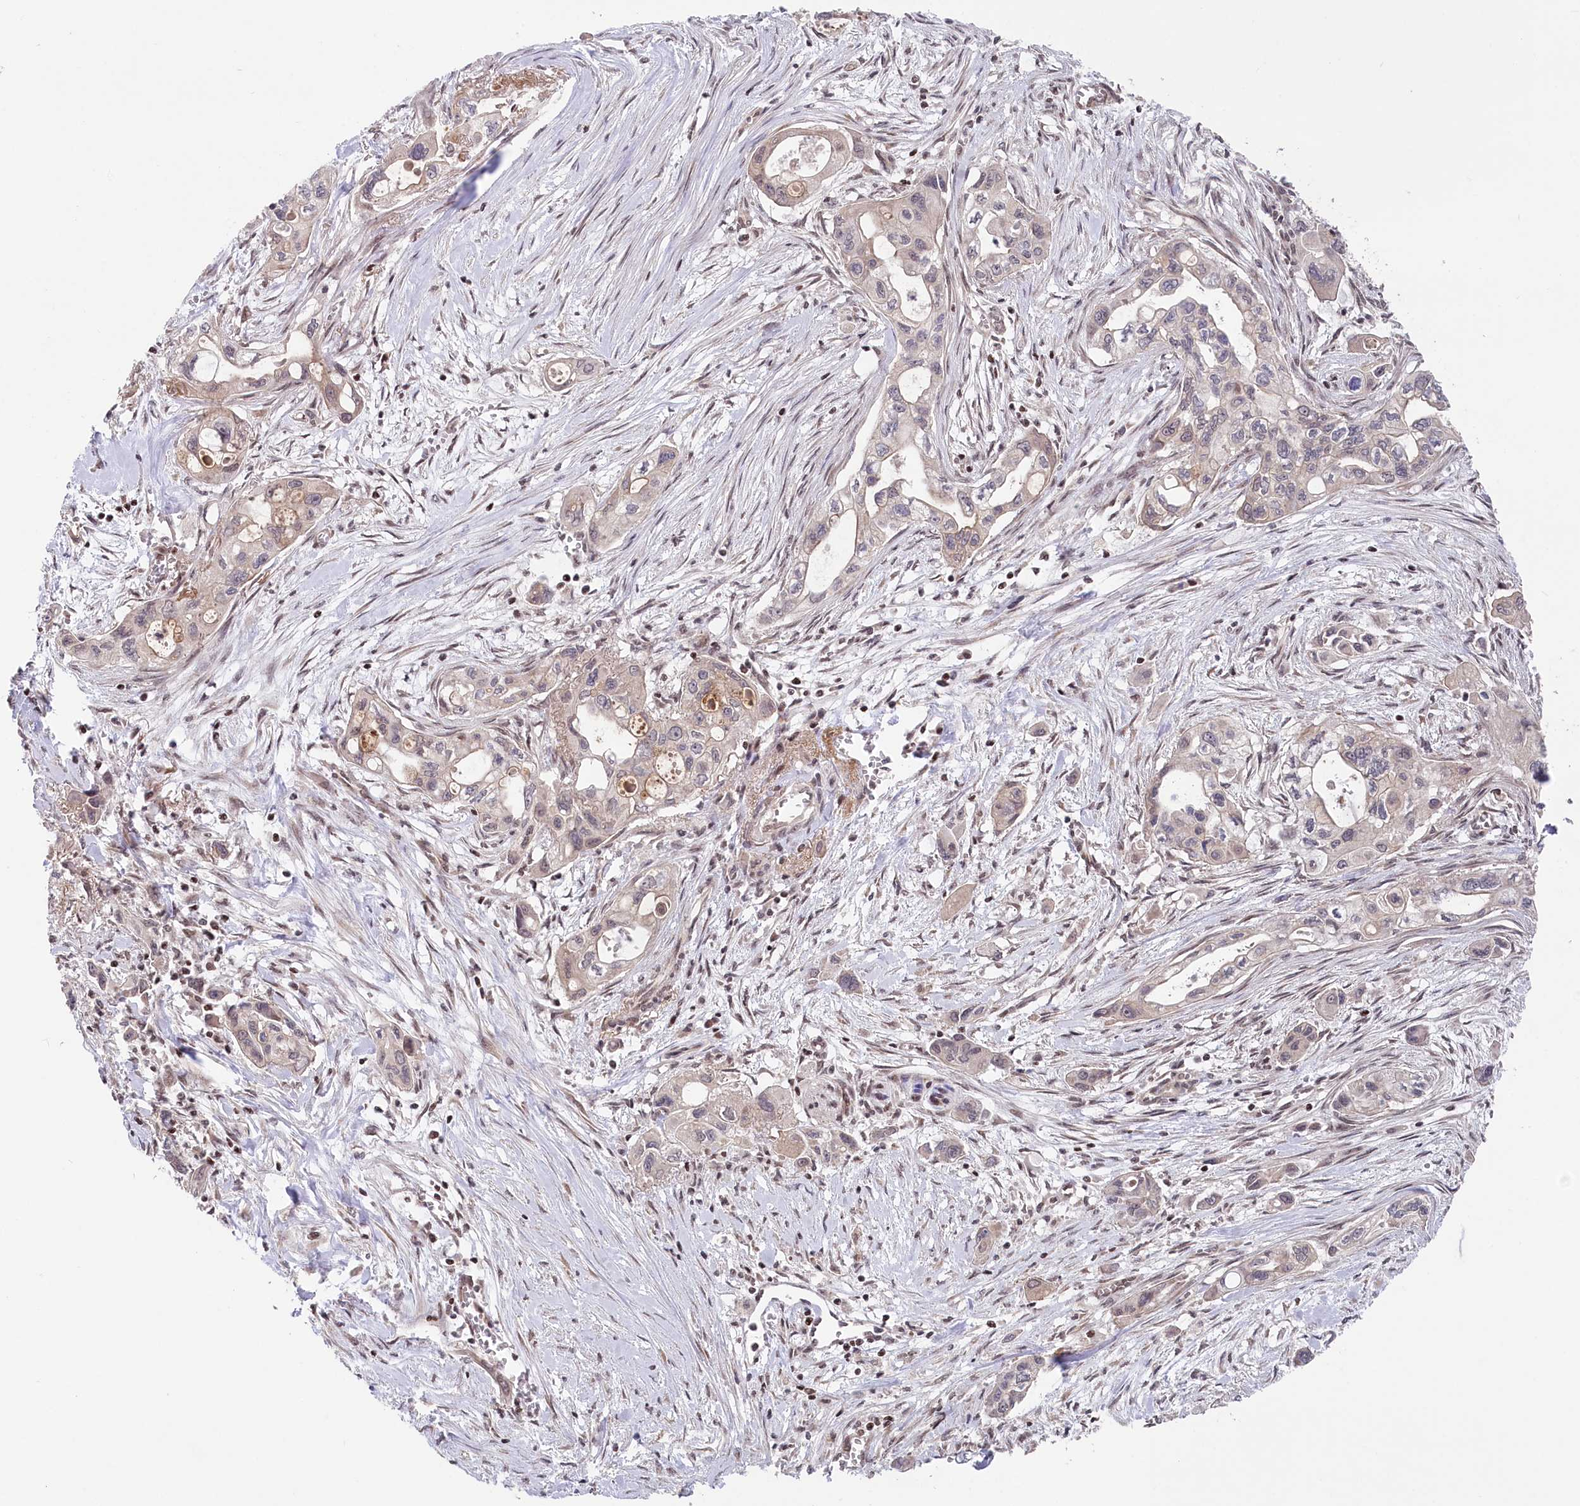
{"staining": {"intensity": "weak", "quantity": "<25%", "location": "cytoplasmic/membranous,nuclear"}, "tissue": "pancreatic cancer", "cell_type": "Tumor cells", "image_type": "cancer", "snomed": [{"axis": "morphology", "description": "Adenocarcinoma, NOS"}, {"axis": "topography", "description": "Pancreas"}], "caption": "An image of human pancreatic adenocarcinoma is negative for staining in tumor cells. The staining was performed using DAB (3,3'-diaminobenzidine) to visualize the protein expression in brown, while the nuclei were stained in blue with hematoxylin (Magnification: 20x).", "gene": "CGGBP1", "patient": {"sex": "male", "age": 75}}